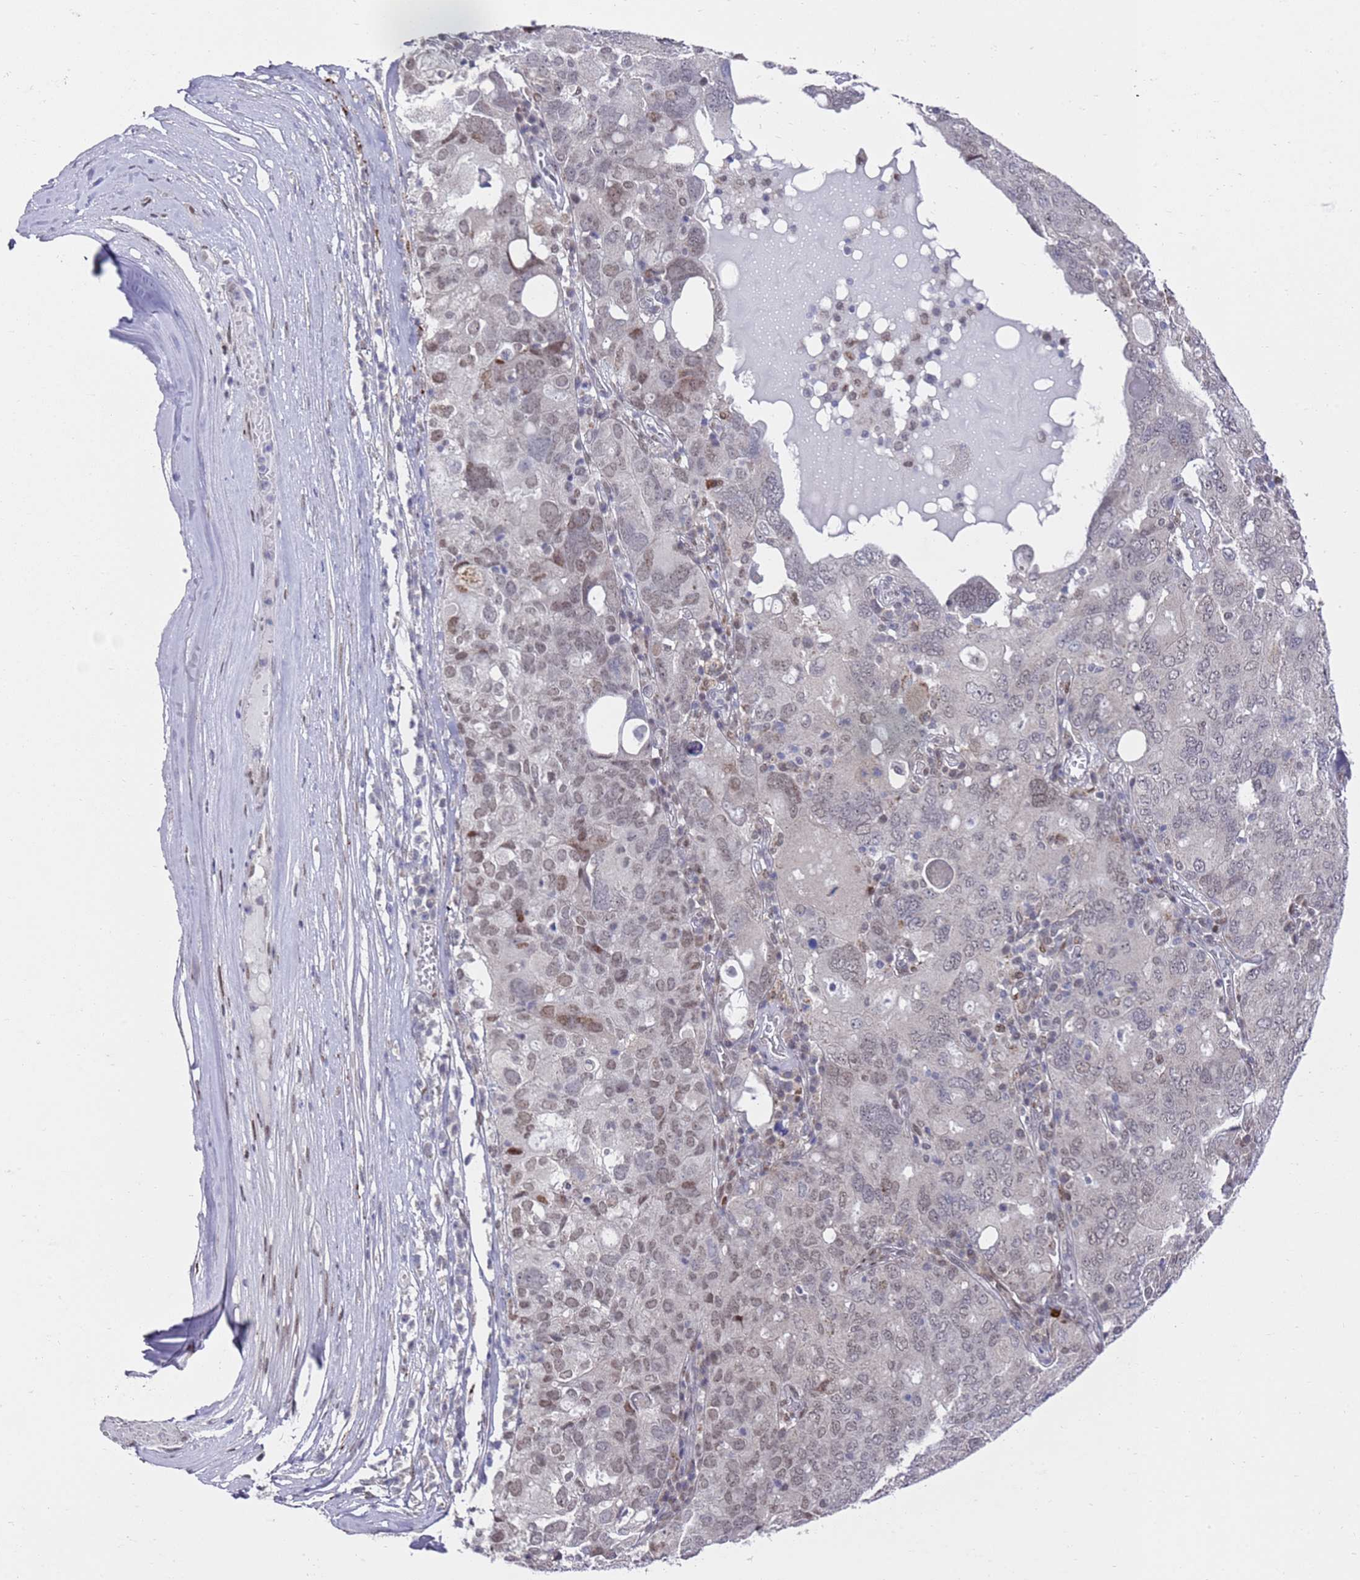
{"staining": {"intensity": "weak", "quantity": "25%-75%", "location": "nuclear"}, "tissue": "ovarian cancer", "cell_type": "Tumor cells", "image_type": "cancer", "snomed": [{"axis": "morphology", "description": "Carcinoma, endometroid"}, {"axis": "topography", "description": "Ovary"}], "caption": "High-magnification brightfield microscopy of ovarian cancer (endometroid carcinoma) stained with DAB (brown) and counterstained with hematoxylin (blue). tumor cells exhibit weak nuclear expression is identified in about25%-75% of cells. (DAB (3,3'-diaminobenzidine) IHC with brightfield microscopy, high magnification).", "gene": "COPS6", "patient": {"sex": "female", "age": 62}}